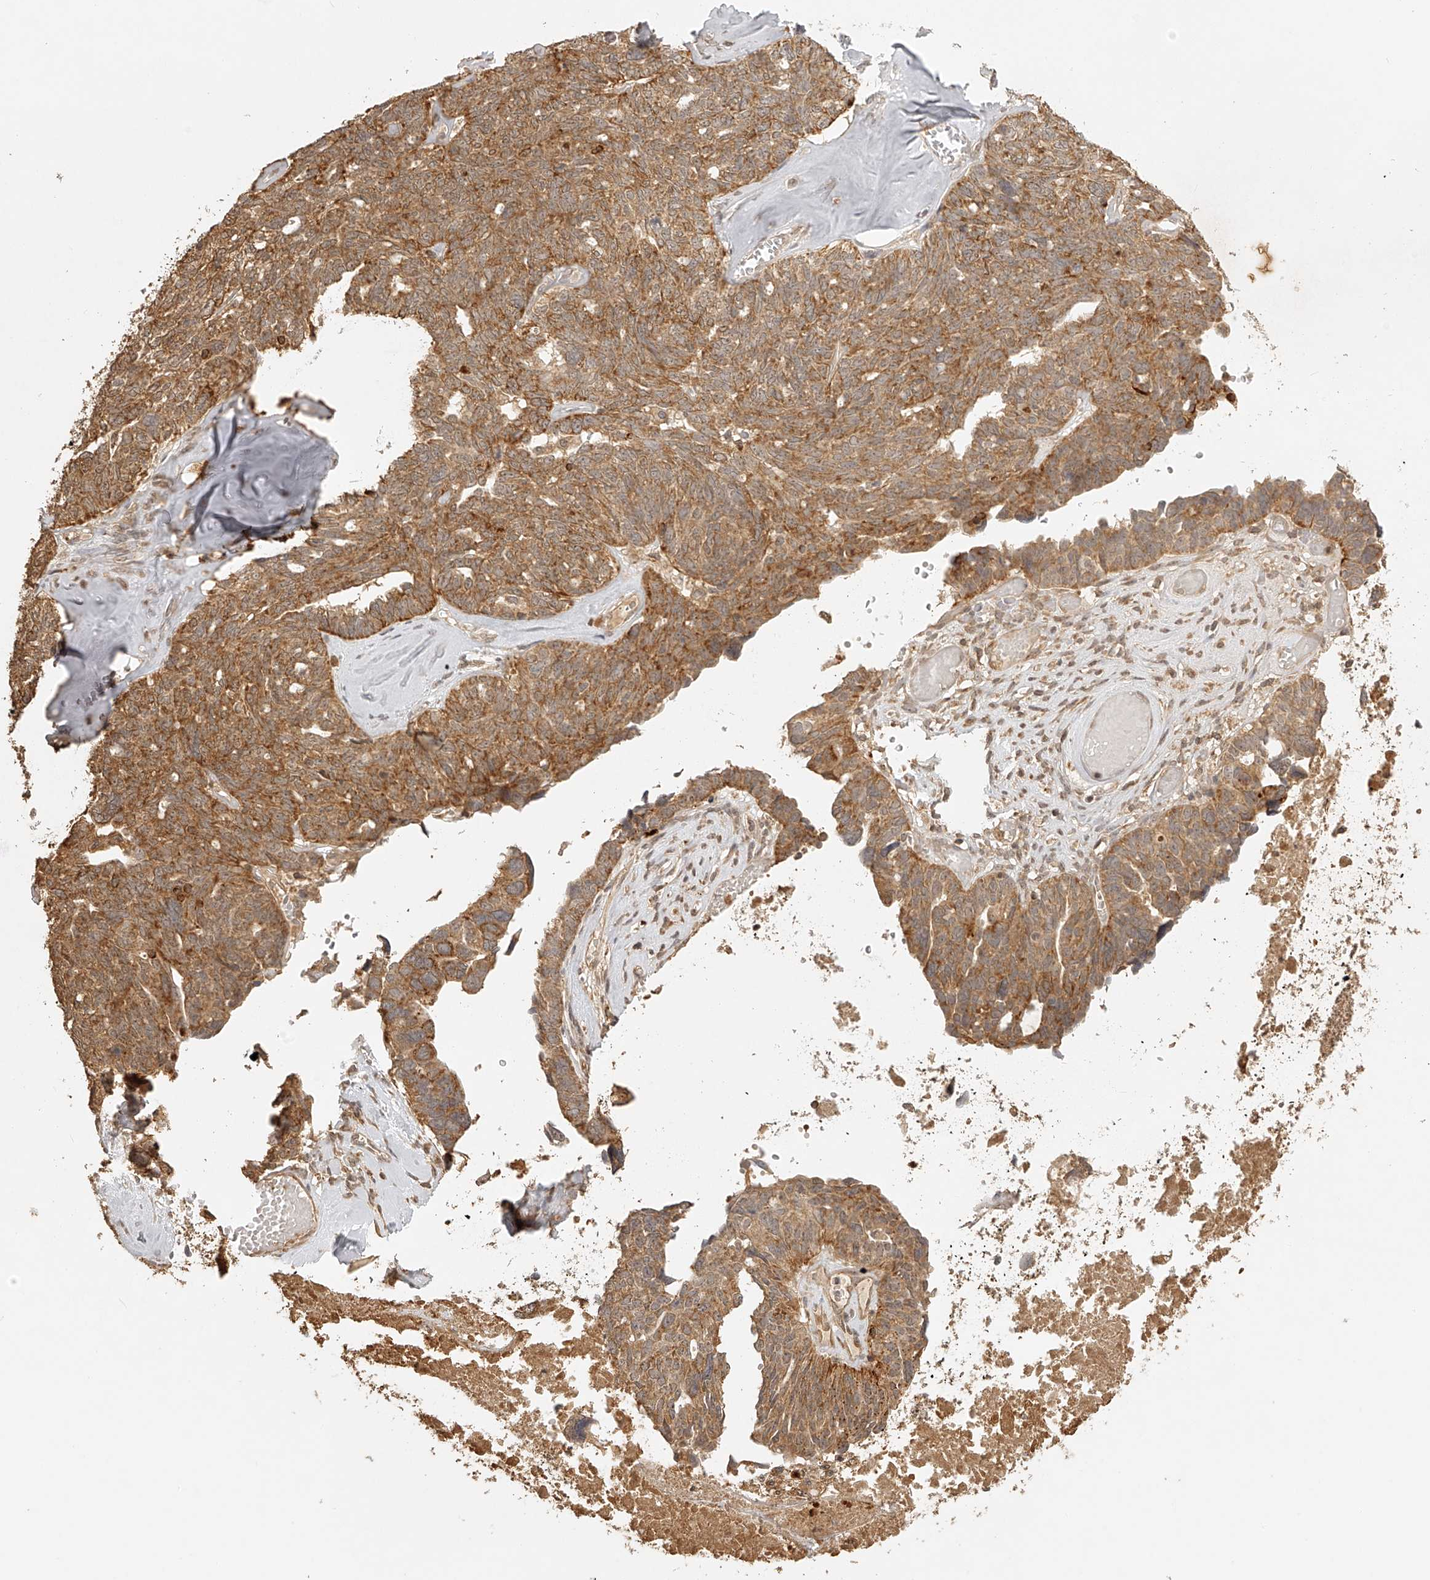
{"staining": {"intensity": "moderate", "quantity": ">75%", "location": "cytoplasmic/membranous"}, "tissue": "ovarian cancer", "cell_type": "Tumor cells", "image_type": "cancer", "snomed": [{"axis": "morphology", "description": "Cystadenocarcinoma, serous, NOS"}, {"axis": "topography", "description": "Ovary"}], "caption": "Immunohistochemistry (IHC) image of human ovarian cancer (serous cystadenocarcinoma) stained for a protein (brown), which shows medium levels of moderate cytoplasmic/membranous positivity in approximately >75% of tumor cells.", "gene": "BCL2L11", "patient": {"sex": "female", "age": 79}}